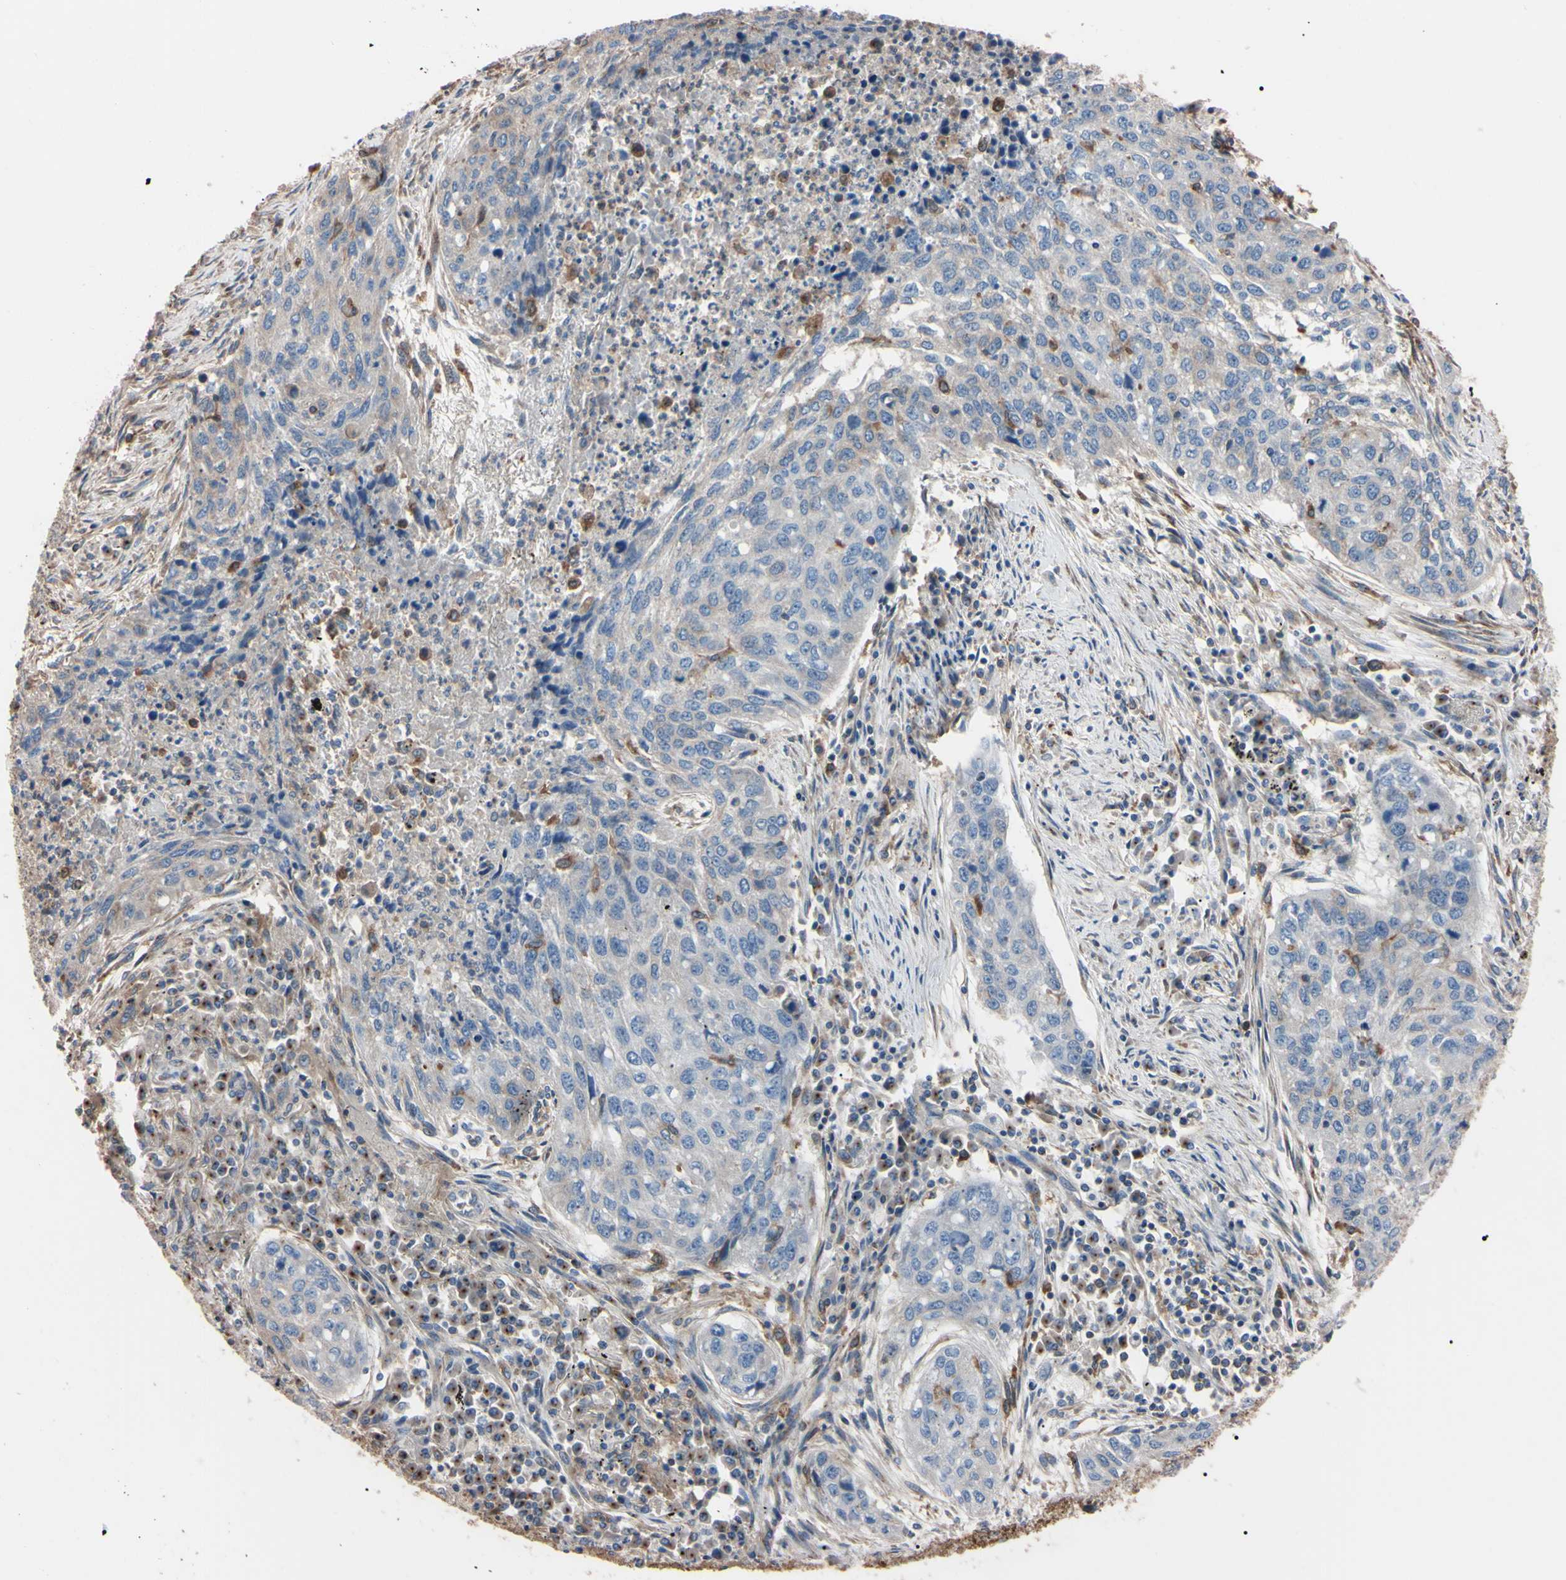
{"staining": {"intensity": "weak", "quantity": ">75%", "location": "cytoplasmic/membranous"}, "tissue": "lung cancer", "cell_type": "Tumor cells", "image_type": "cancer", "snomed": [{"axis": "morphology", "description": "Squamous cell carcinoma, NOS"}, {"axis": "topography", "description": "Lung"}], "caption": "Weak cytoplasmic/membranous protein positivity is identified in approximately >75% of tumor cells in lung squamous cell carcinoma.", "gene": "PRKACA", "patient": {"sex": "female", "age": 63}}